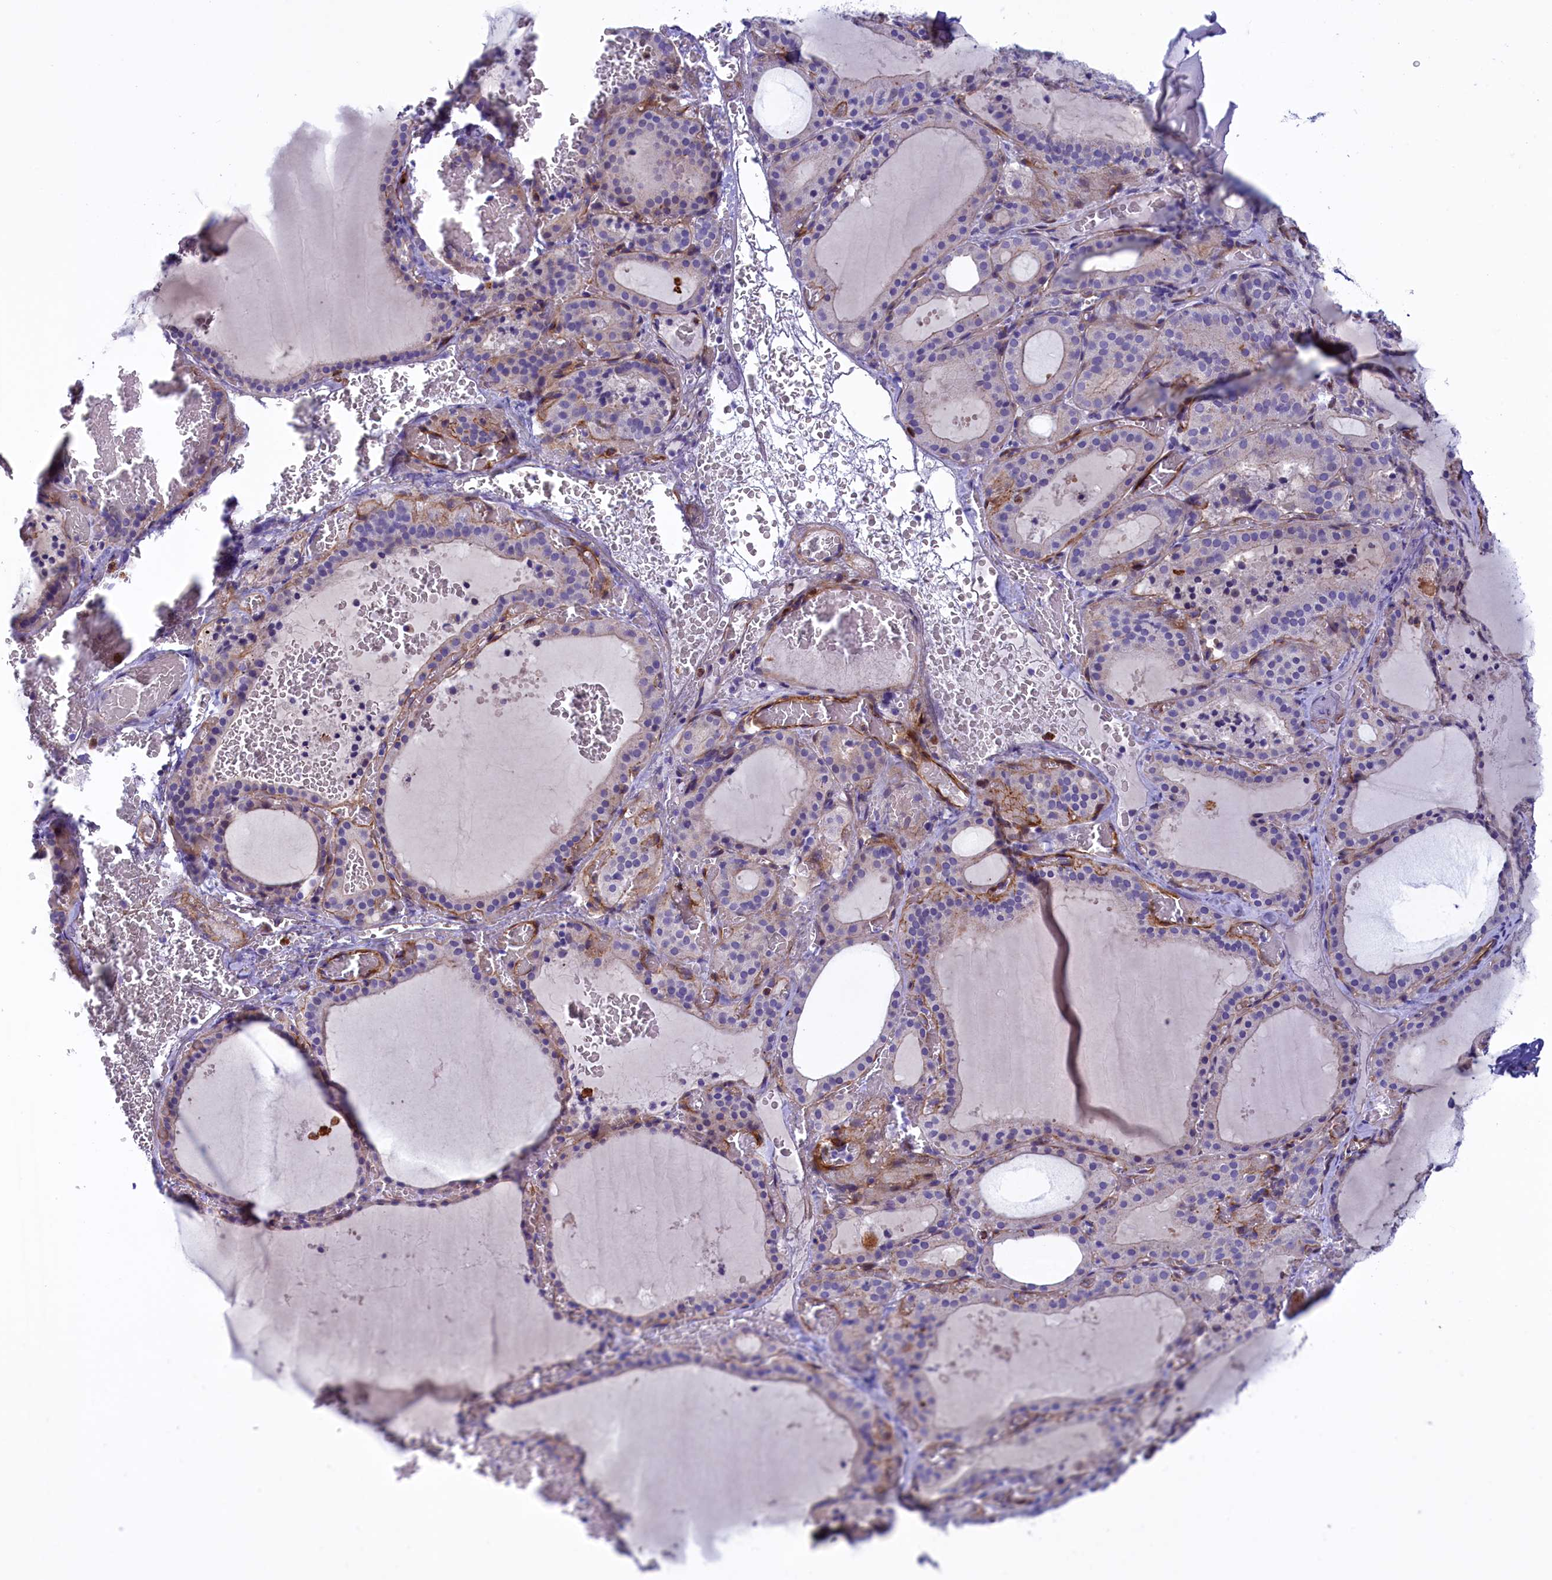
{"staining": {"intensity": "negative", "quantity": "none", "location": "none"}, "tissue": "thyroid gland", "cell_type": "Glandular cells", "image_type": "normal", "snomed": [{"axis": "morphology", "description": "Normal tissue, NOS"}, {"axis": "topography", "description": "Thyroid gland"}], "caption": "Immunohistochemical staining of normal thyroid gland shows no significant positivity in glandular cells.", "gene": "LOXL1", "patient": {"sex": "female", "age": 39}}